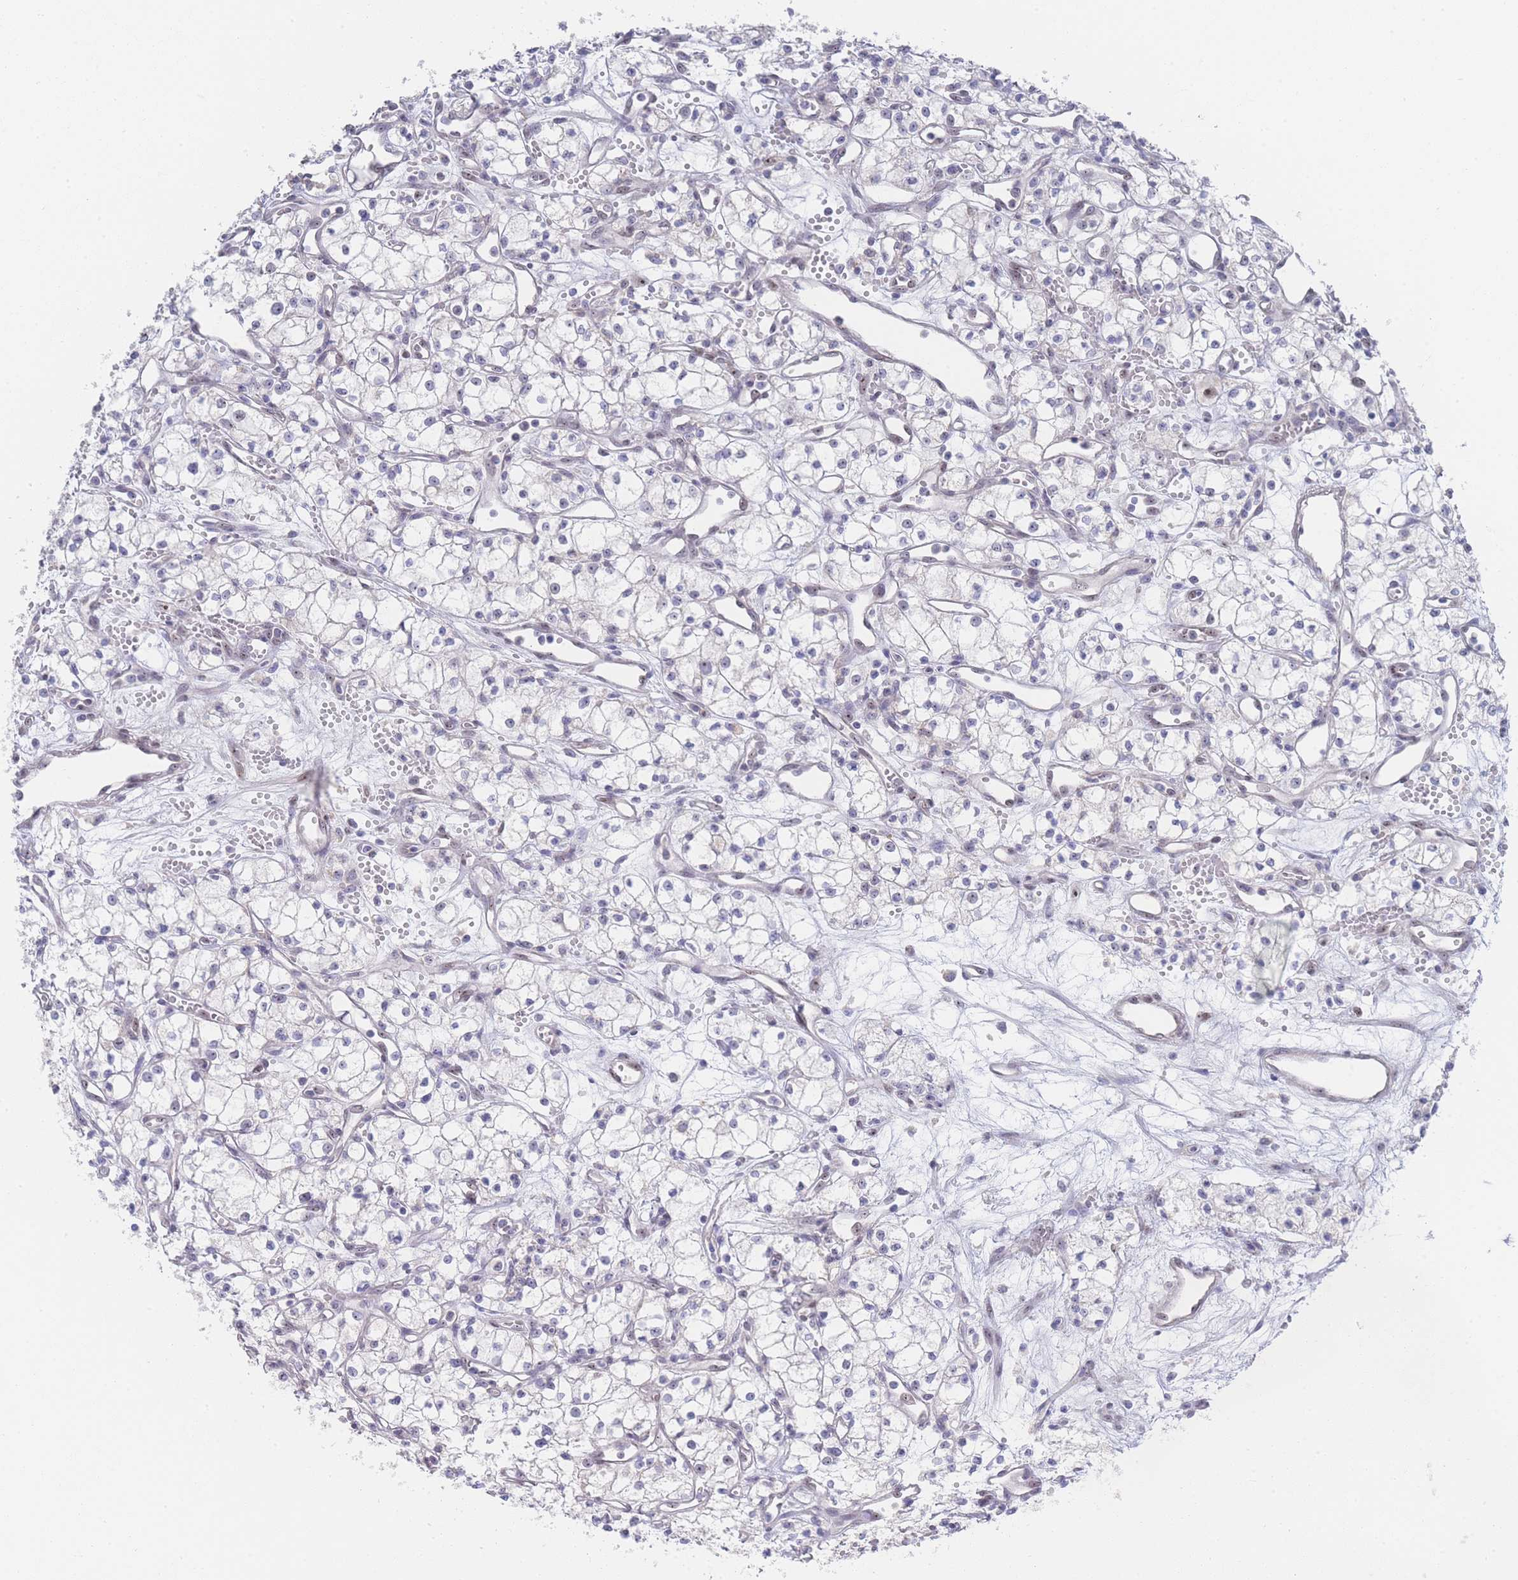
{"staining": {"intensity": "negative", "quantity": "none", "location": "none"}, "tissue": "renal cancer", "cell_type": "Tumor cells", "image_type": "cancer", "snomed": [{"axis": "morphology", "description": "Adenocarcinoma, NOS"}, {"axis": "topography", "description": "Kidney"}], "caption": "This is an immunohistochemistry (IHC) micrograph of renal cancer. There is no staining in tumor cells.", "gene": "ZNF142", "patient": {"sex": "male", "age": 59}}